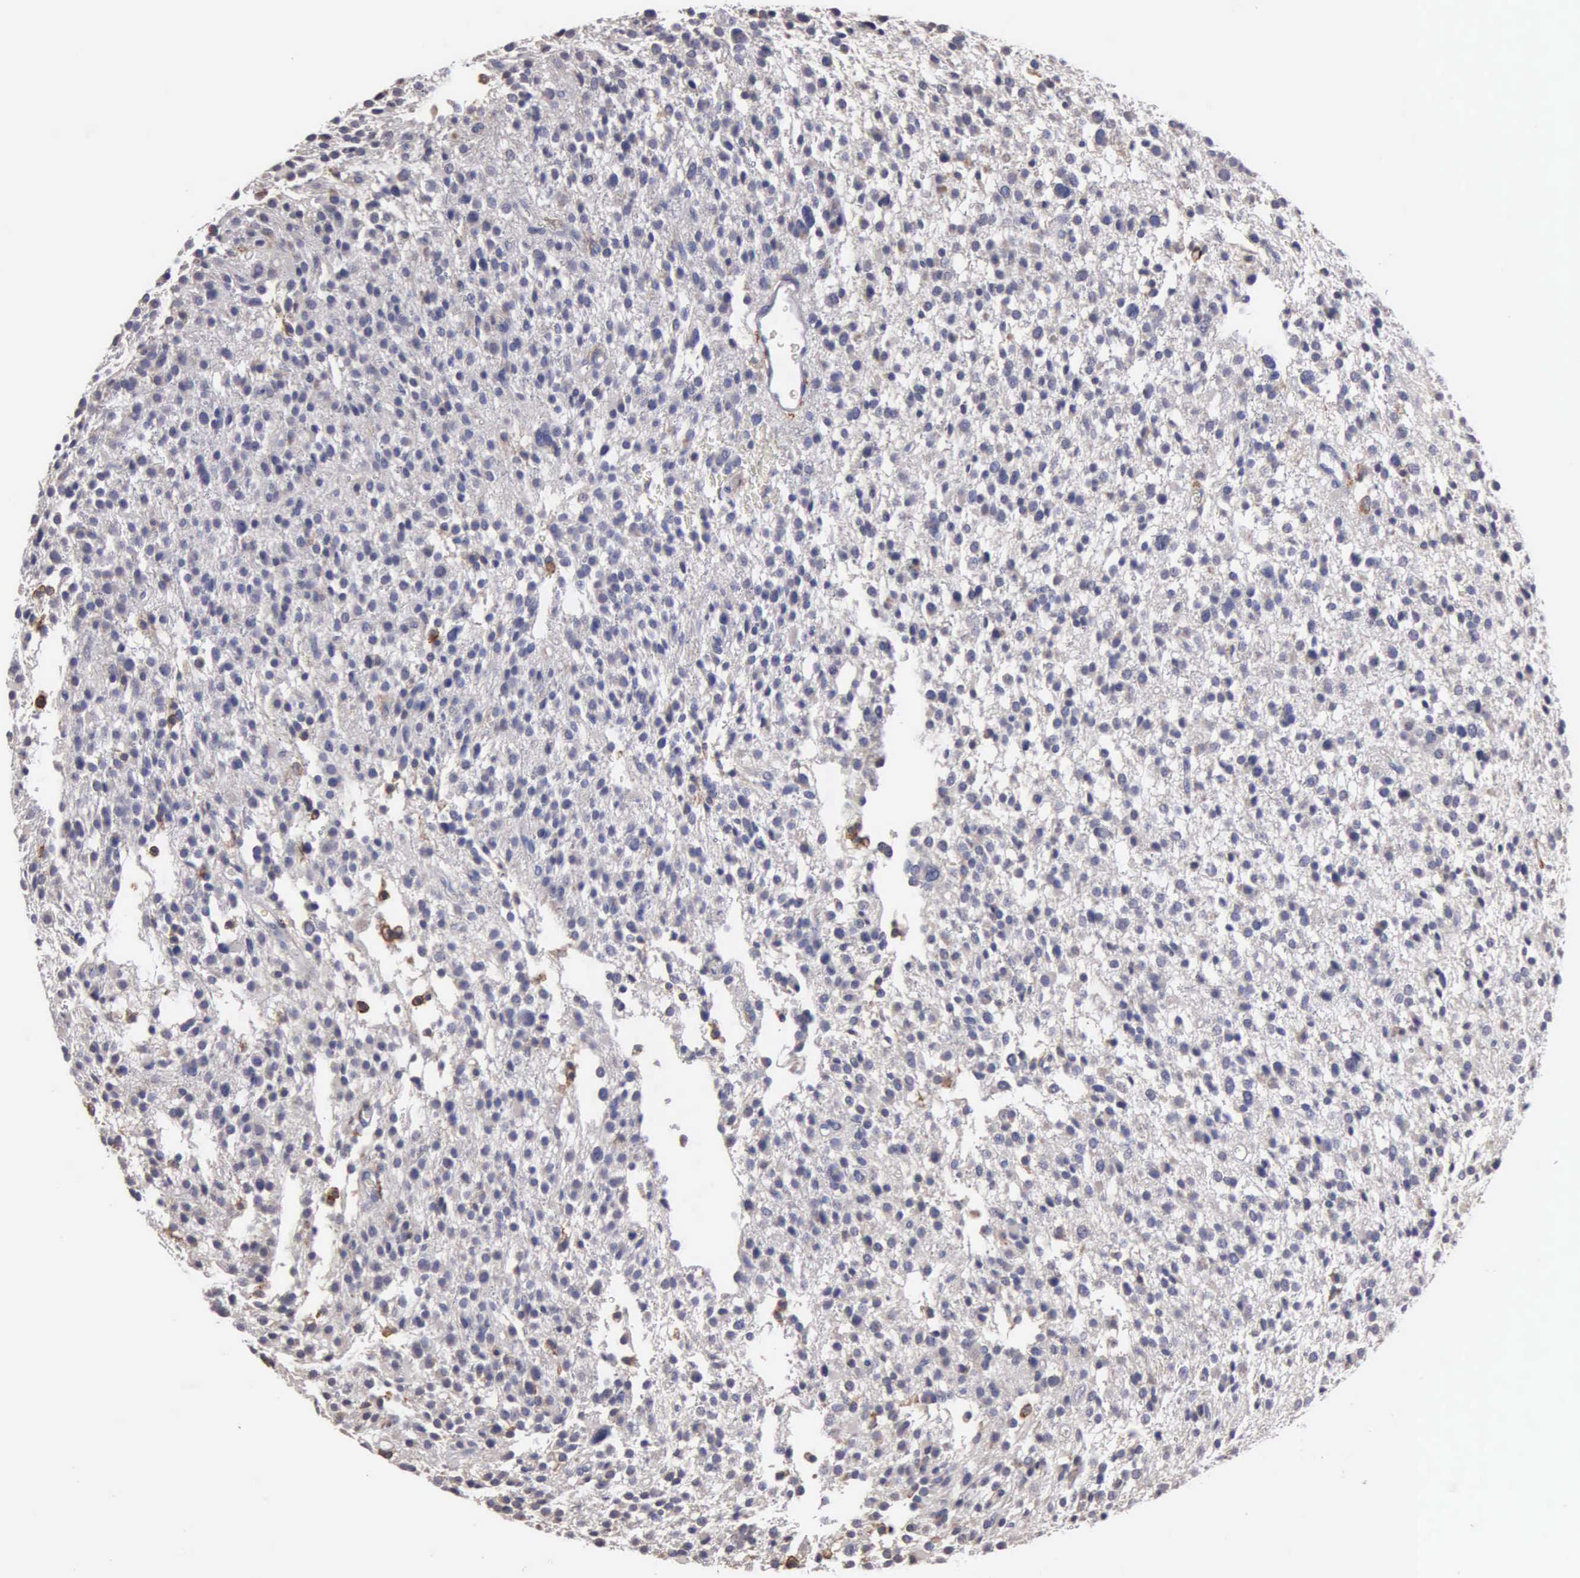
{"staining": {"intensity": "negative", "quantity": "none", "location": "none"}, "tissue": "glioma", "cell_type": "Tumor cells", "image_type": "cancer", "snomed": [{"axis": "morphology", "description": "Glioma, malignant, Low grade"}, {"axis": "topography", "description": "Brain"}], "caption": "This is an immunohistochemistry (IHC) image of human glioma. There is no expression in tumor cells.", "gene": "PTGS2", "patient": {"sex": "female", "age": 36}}